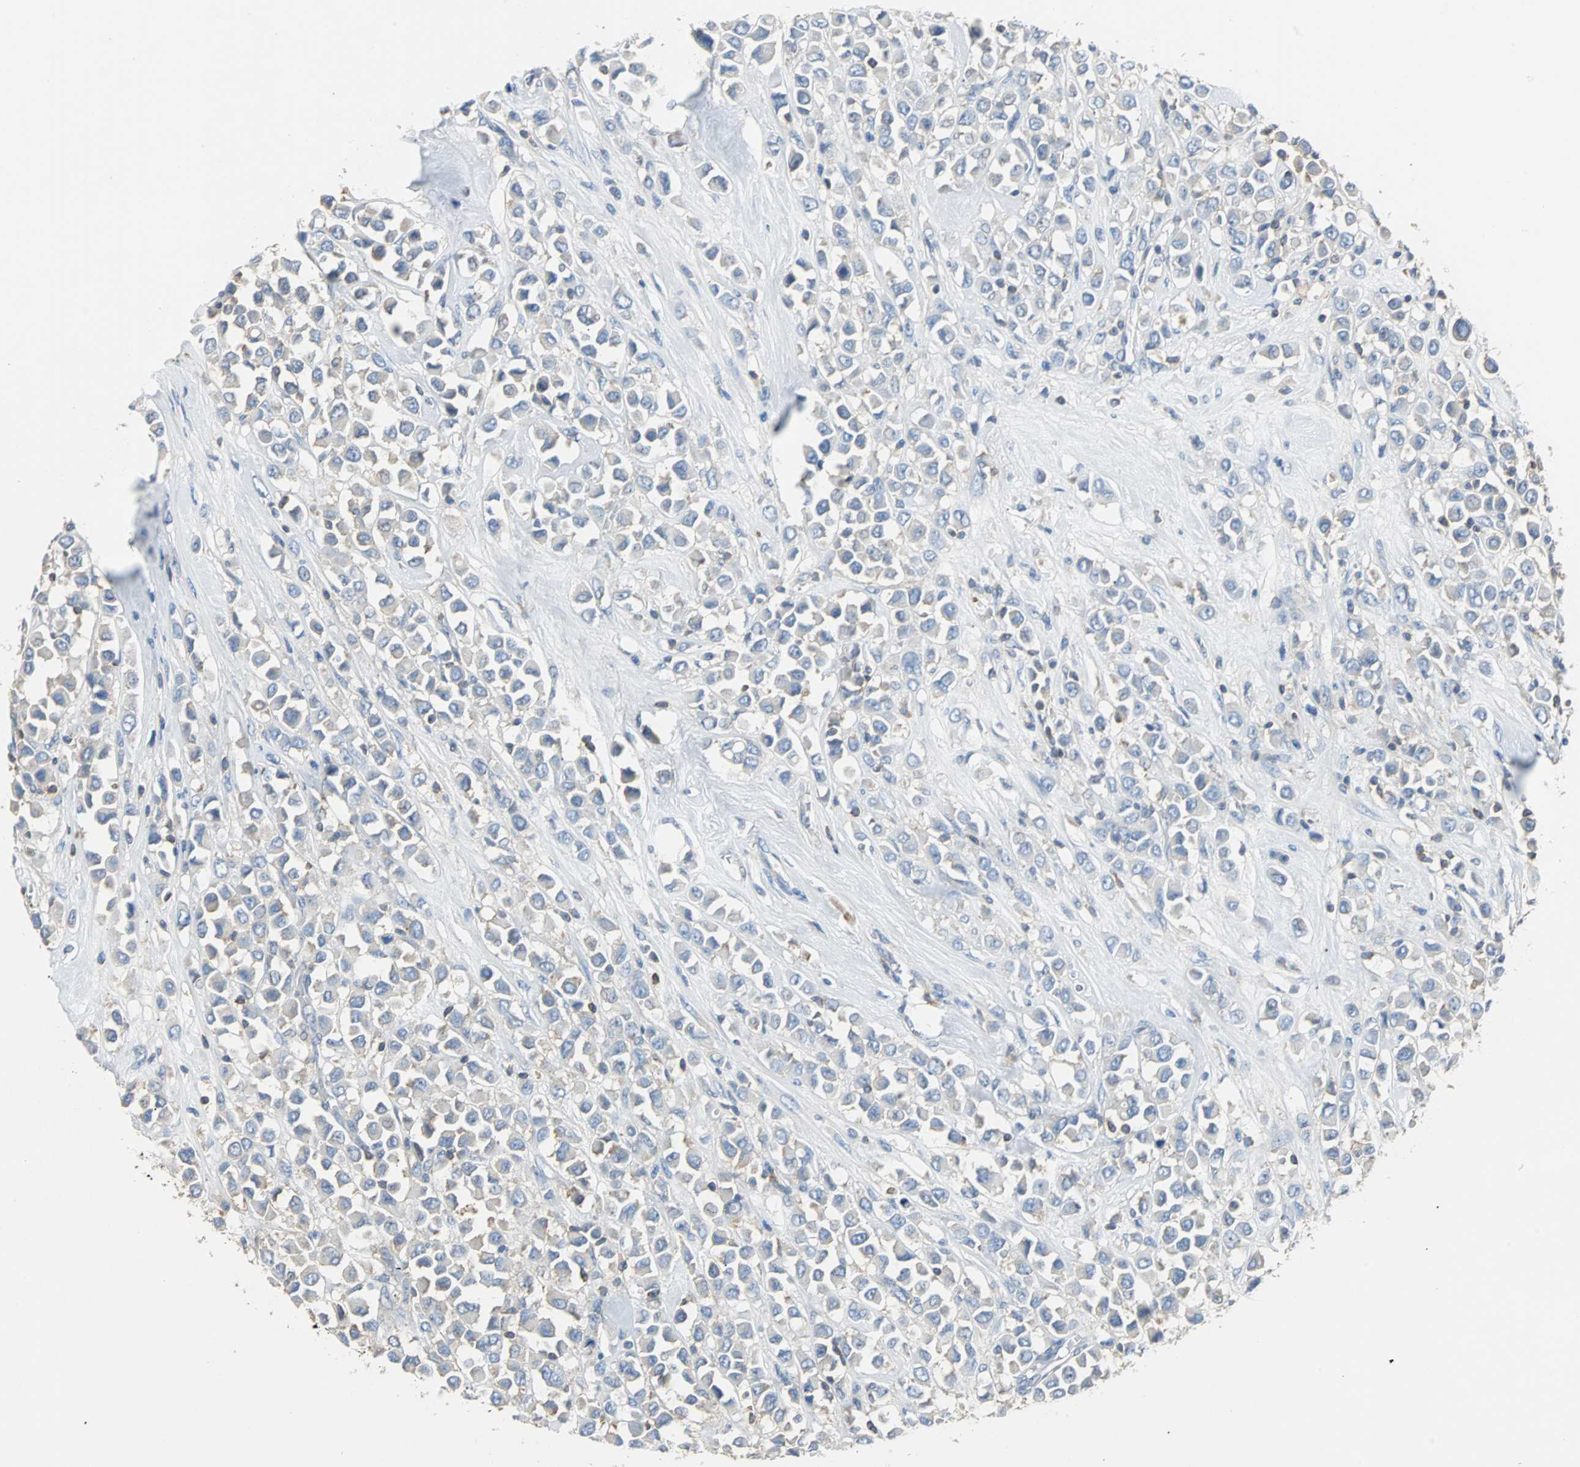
{"staining": {"intensity": "negative", "quantity": "none", "location": "none"}, "tissue": "breast cancer", "cell_type": "Tumor cells", "image_type": "cancer", "snomed": [{"axis": "morphology", "description": "Duct carcinoma"}, {"axis": "topography", "description": "Breast"}], "caption": "Breast cancer (invasive ductal carcinoma) was stained to show a protein in brown. There is no significant expression in tumor cells. The staining is performed using DAB brown chromogen with nuclei counter-stained in using hematoxylin.", "gene": "TSC22D4", "patient": {"sex": "female", "age": 61}}